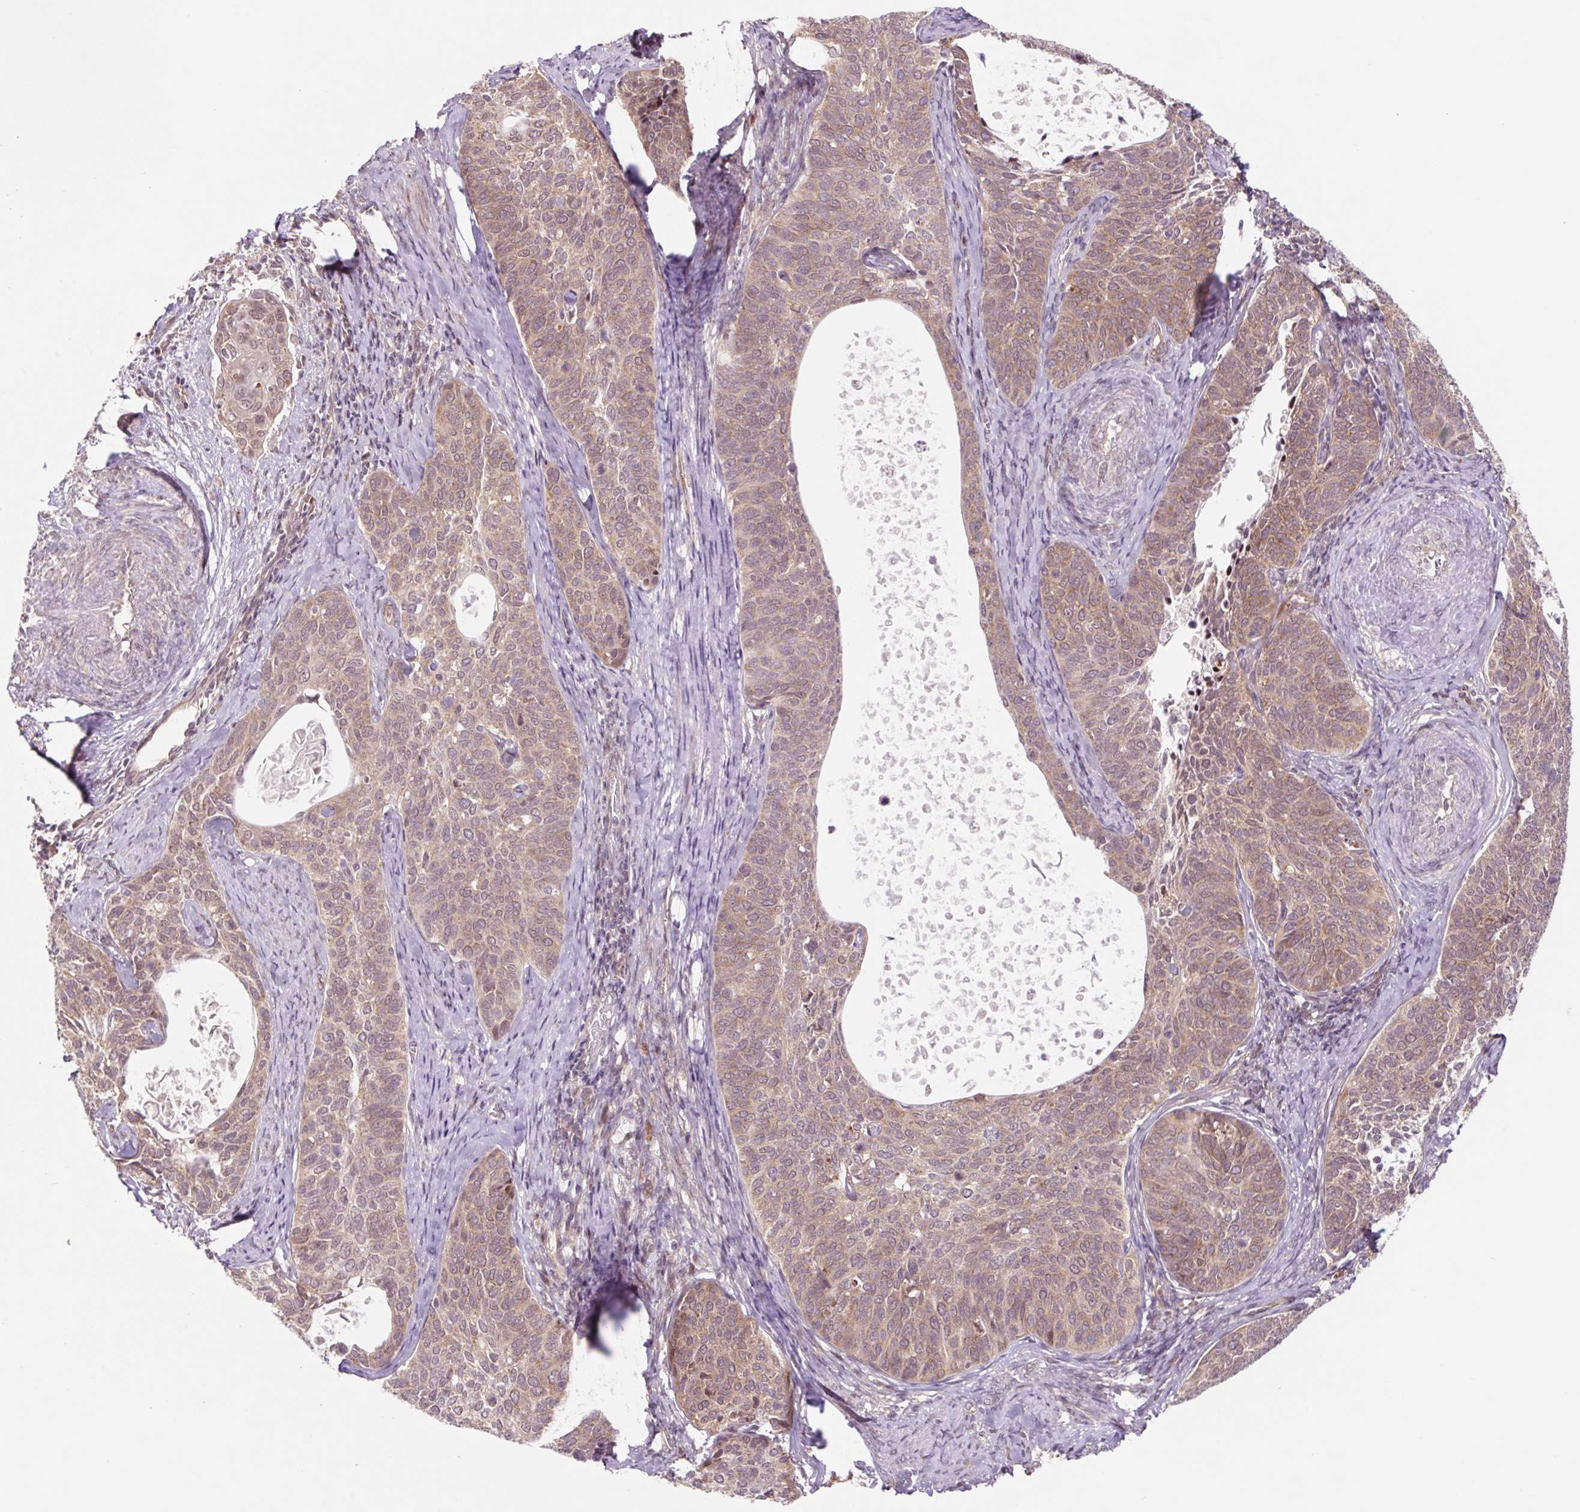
{"staining": {"intensity": "weak", "quantity": ">75%", "location": "cytoplasmic/membranous,nuclear"}, "tissue": "cervical cancer", "cell_type": "Tumor cells", "image_type": "cancer", "snomed": [{"axis": "morphology", "description": "Squamous cell carcinoma, NOS"}, {"axis": "topography", "description": "Cervix"}], "caption": "Immunohistochemical staining of human cervical cancer (squamous cell carcinoma) shows low levels of weak cytoplasmic/membranous and nuclear protein staining in about >75% of tumor cells. (brown staining indicates protein expression, while blue staining denotes nuclei).", "gene": "HFE", "patient": {"sex": "female", "age": 69}}